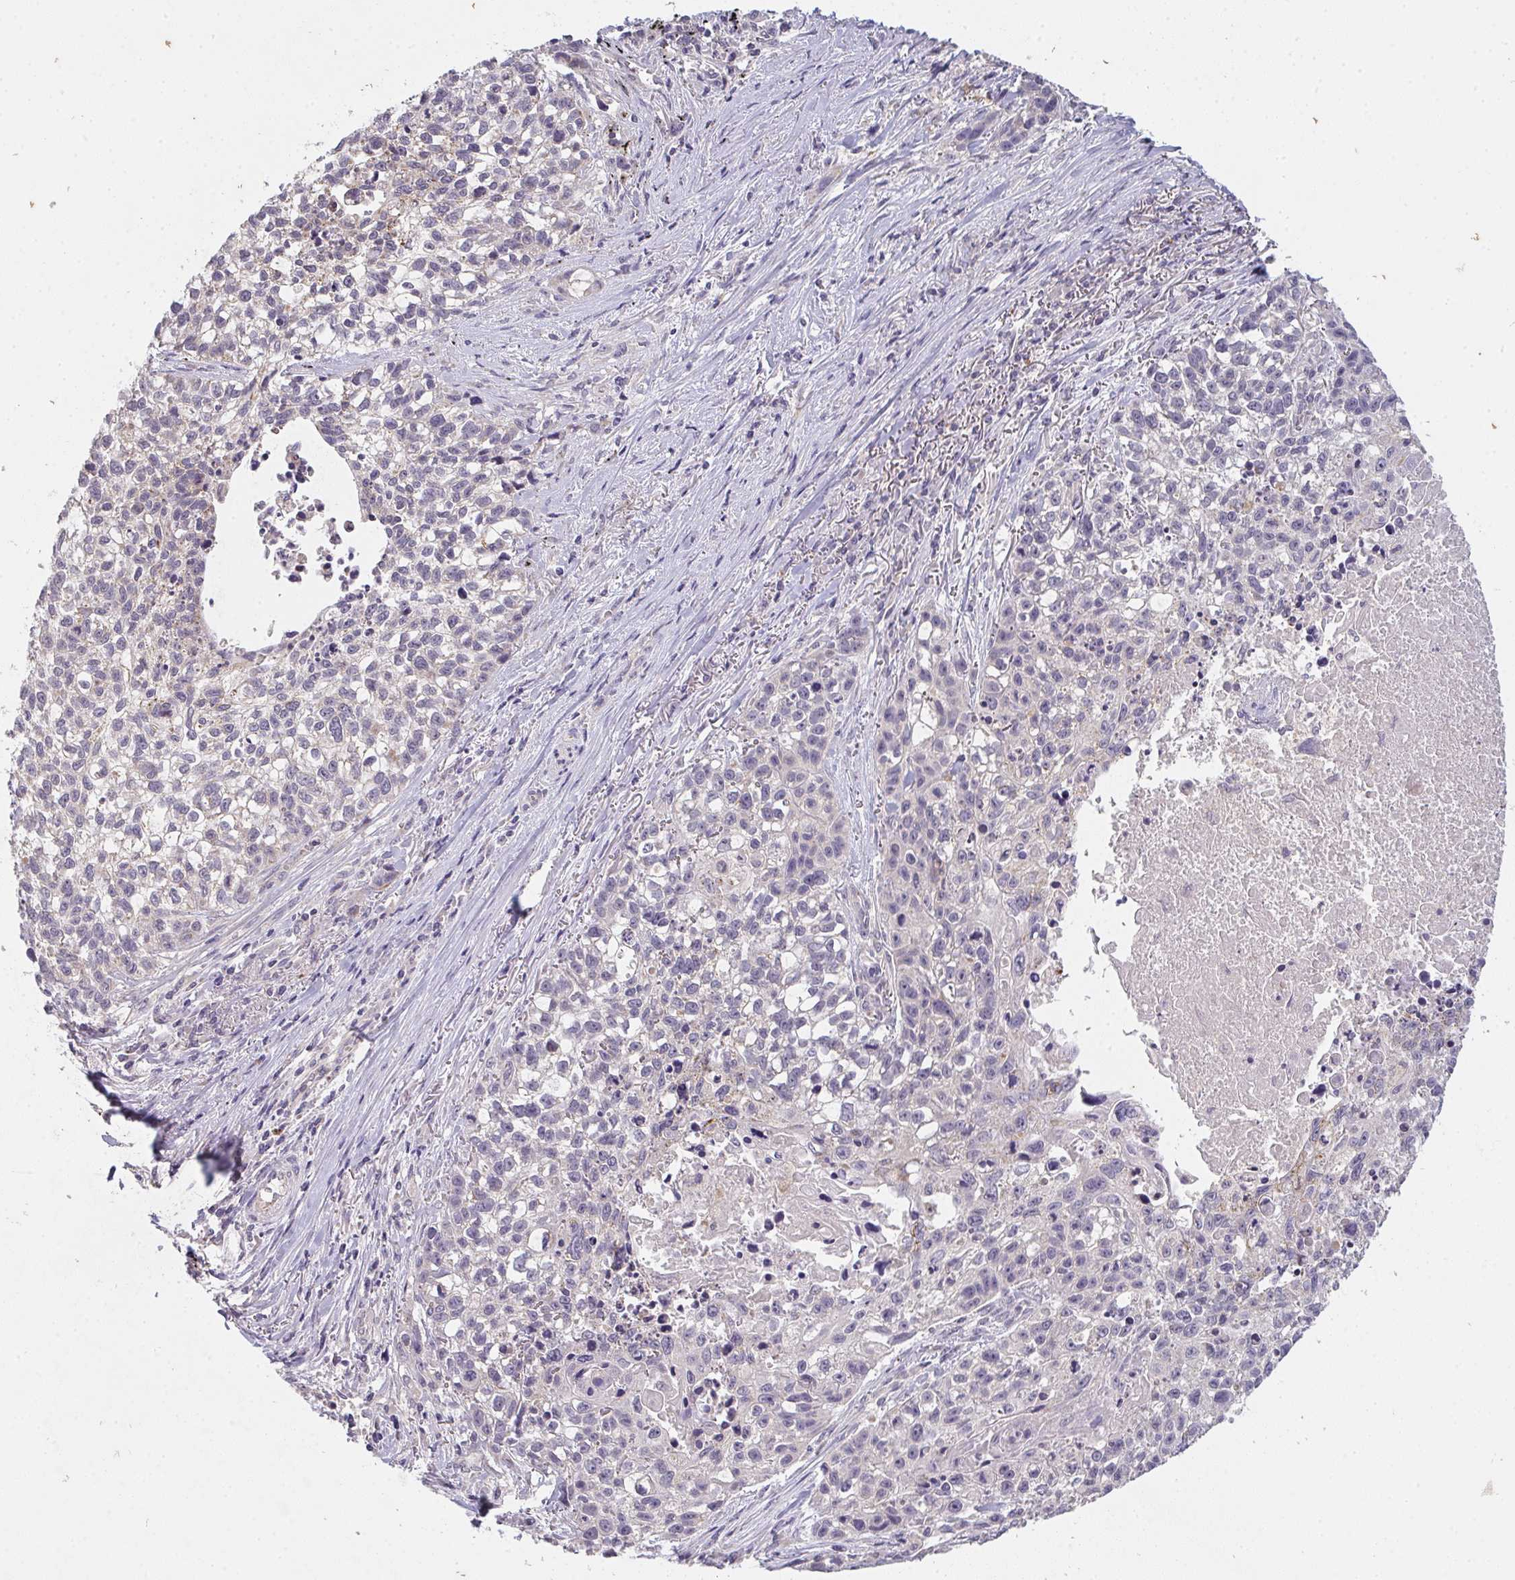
{"staining": {"intensity": "negative", "quantity": "none", "location": "none"}, "tissue": "lung cancer", "cell_type": "Tumor cells", "image_type": "cancer", "snomed": [{"axis": "morphology", "description": "Squamous cell carcinoma, NOS"}, {"axis": "topography", "description": "Lung"}], "caption": "DAB immunohistochemical staining of human lung squamous cell carcinoma displays no significant staining in tumor cells.", "gene": "TMEM219", "patient": {"sex": "male", "age": 74}}